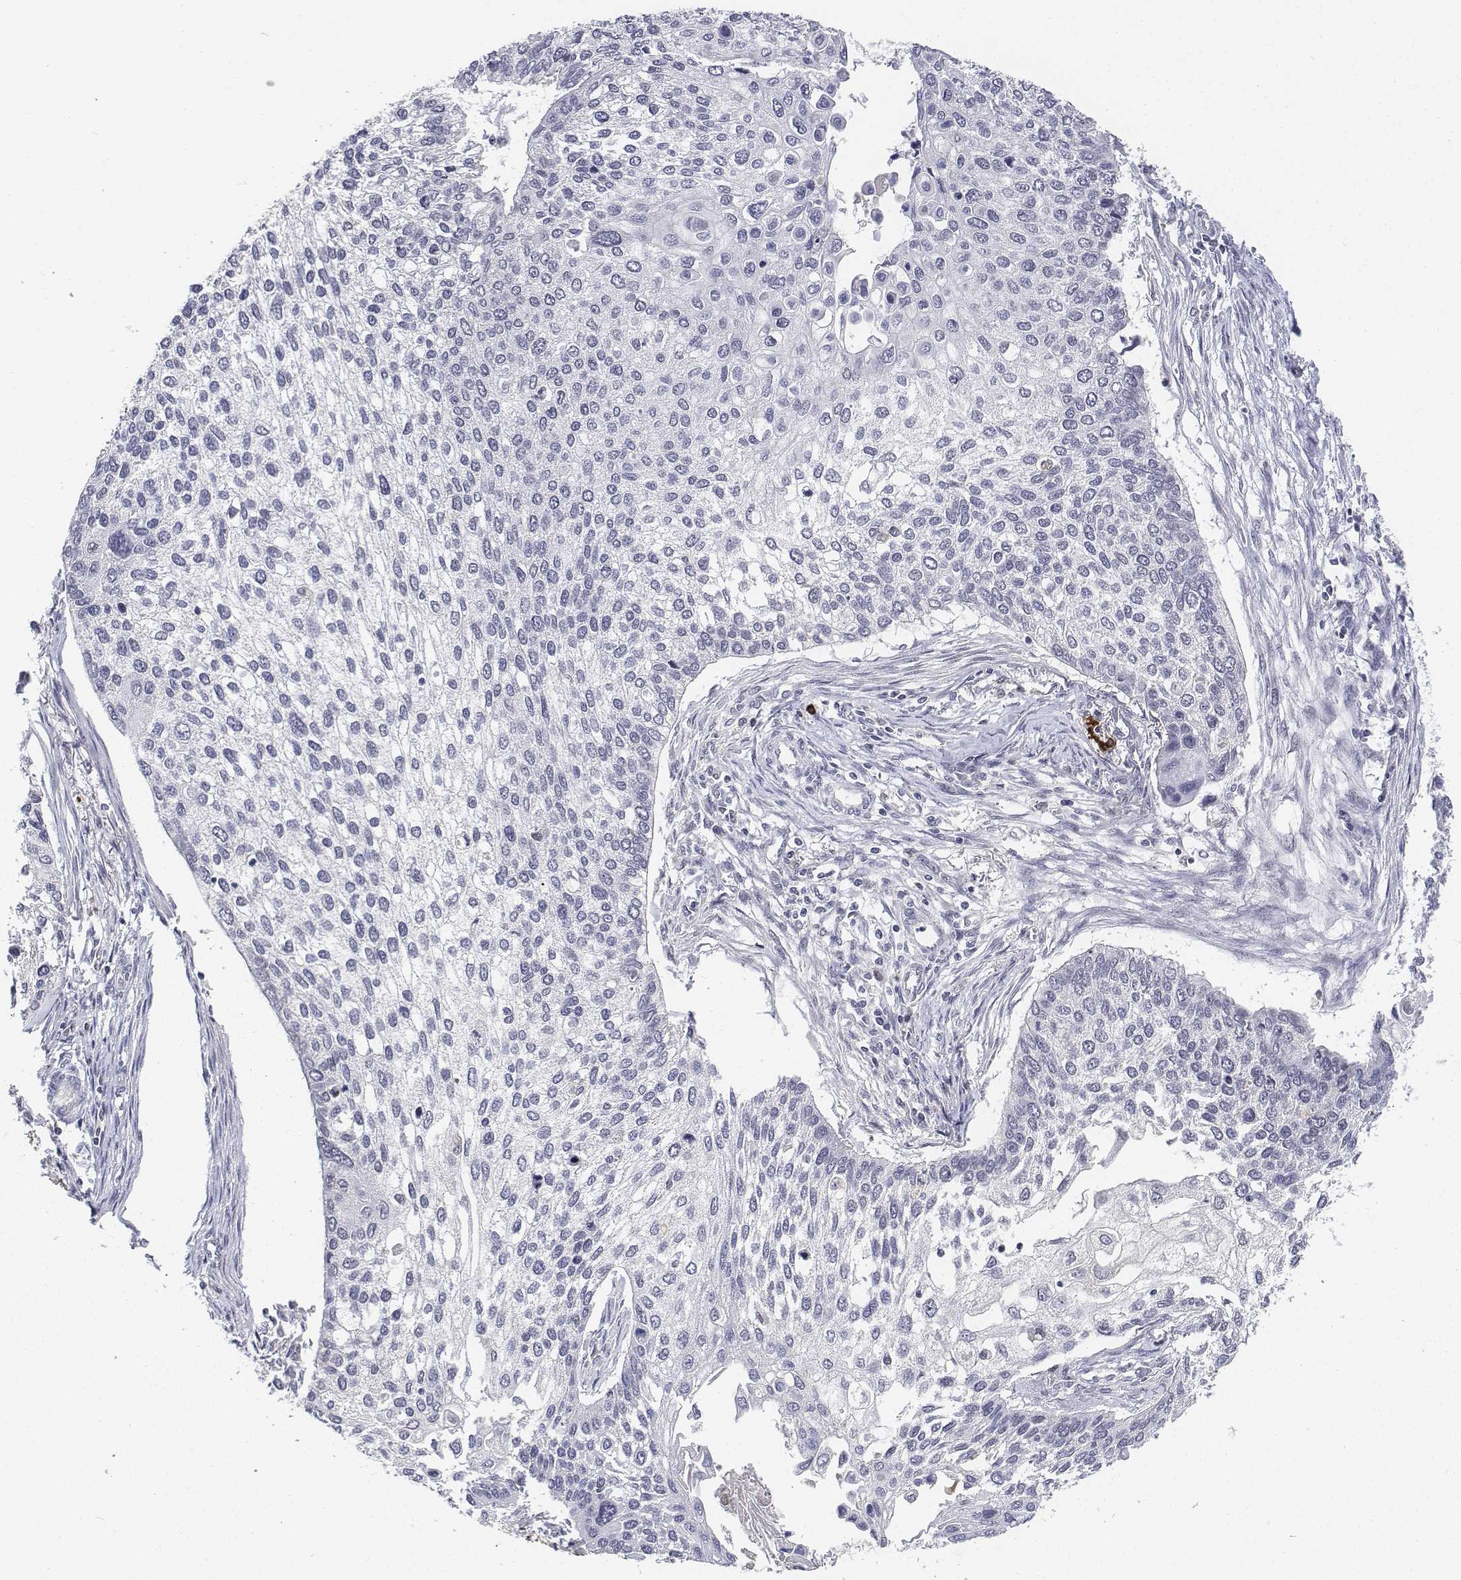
{"staining": {"intensity": "negative", "quantity": "none", "location": "none"}, "tissue": "lung cancer", "cell_type": "Tumor cells", "image_type": "cancer", "snomed": [{"axis": "morphology", "description": "Squamous cell carcinoma, NOS"}, {"axis": "morphology", "description": "Squamous cell carcinoma, metastatic, NOS"}, {"axis": "topography", "description": "Lung"}], "caption": "High magnification brightfield microscopy of lung metastatic squamous cell carcinoma stained with DAB (3,3'-diaminobenzidine) (brown) and counterstained with hematoxylin (blue): tumor cells show no significant expression.", "gene": "ATRX", "patient": {"sex": "male", "age": 63}}